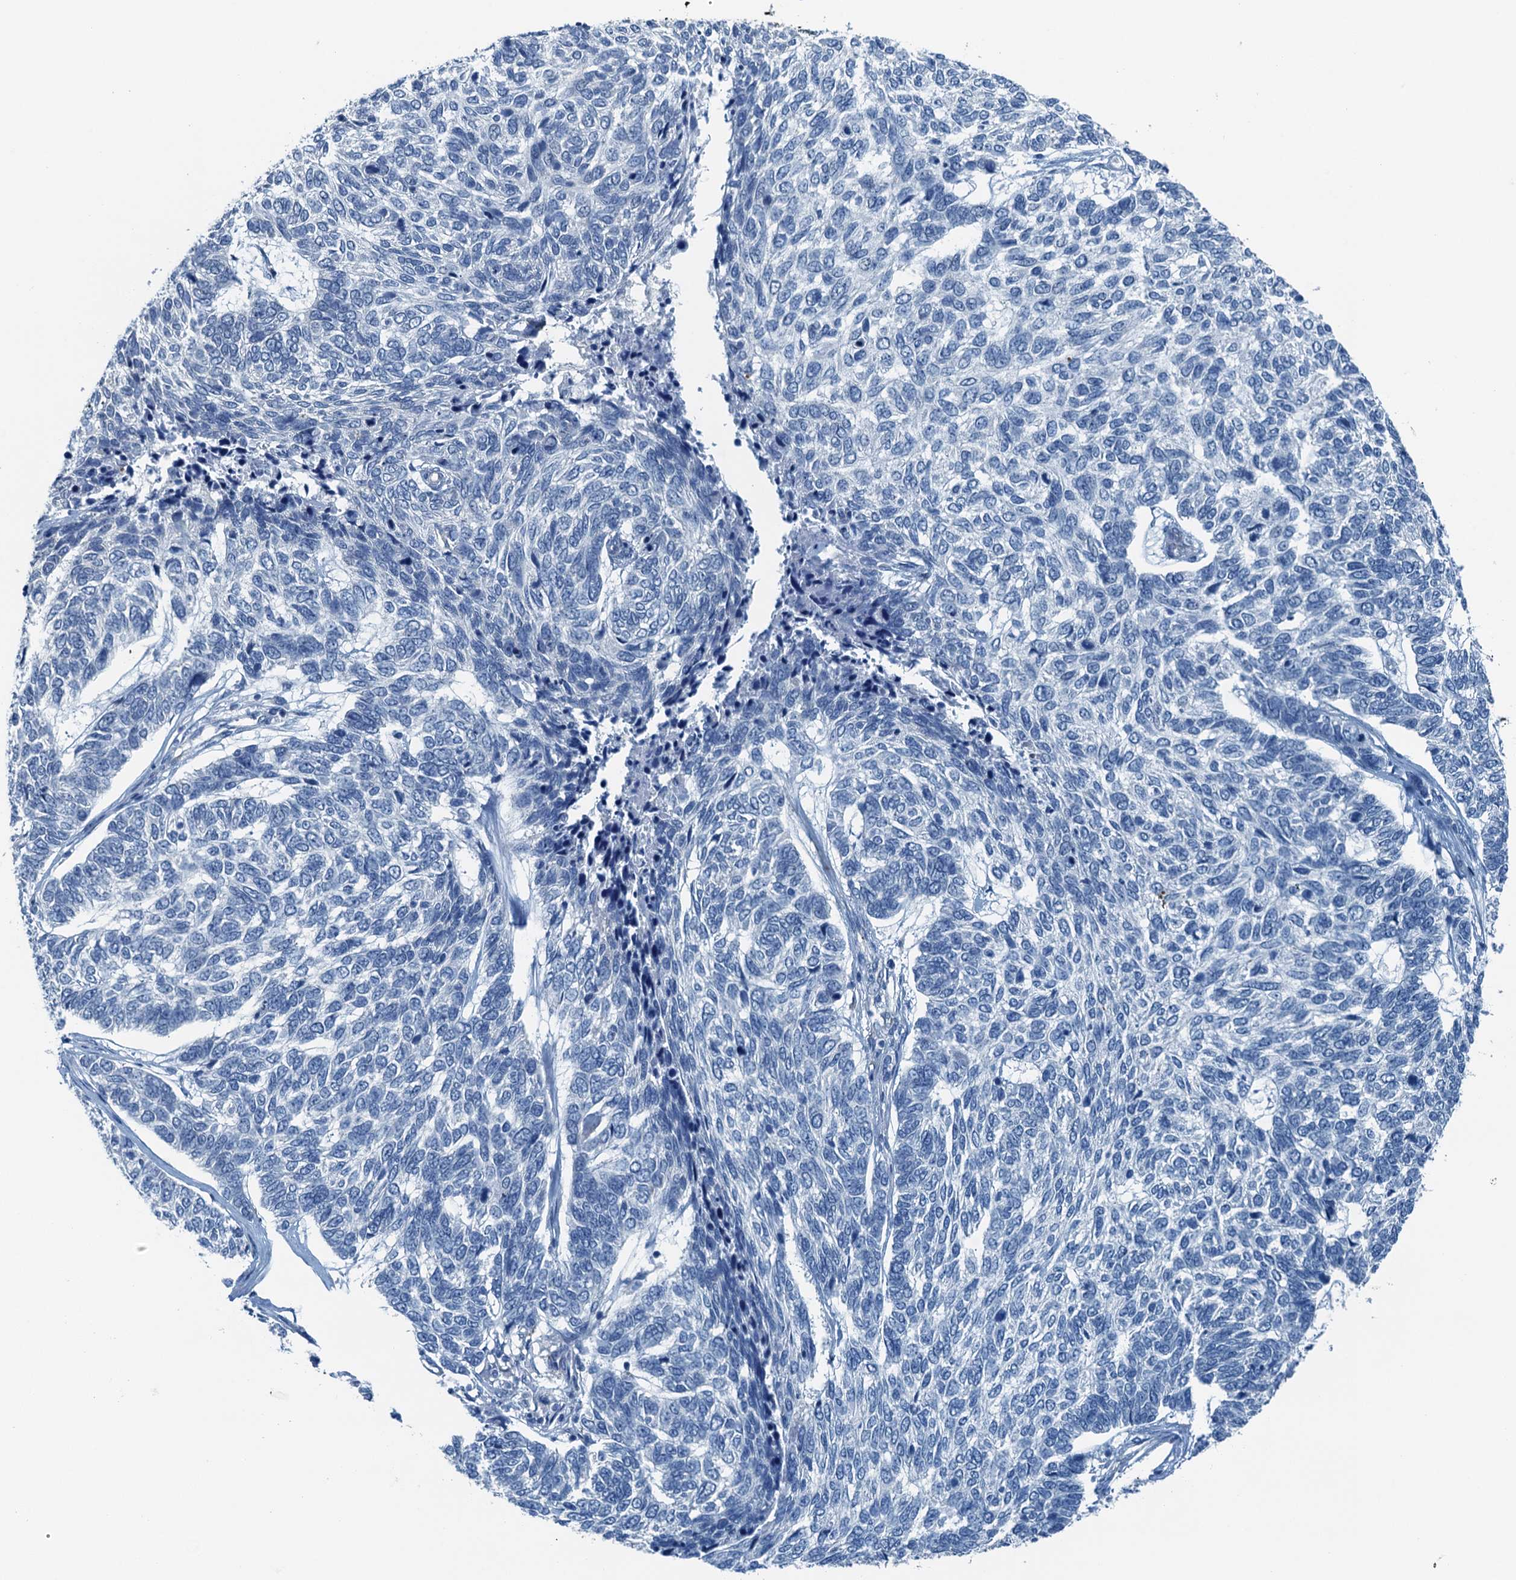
{"staining": {"intensity": "negative", "quantity": "none", "location": "none"}, "tissue": "skin cancer", "cell_type": "Tumor cells", "image_type": "cancer", "snomed": [{"axis": "morphology", "description": "Basal cell carcinoma"}, {"axis": "topography", "description": "Skin"}], "caption": "Immunohistochemical staining of human basal cell carcinoma (skin) exhibits no significant expression in tumor cells.", "gene": "GFOD2", "patient": {"sex": "female", "age": 65}}